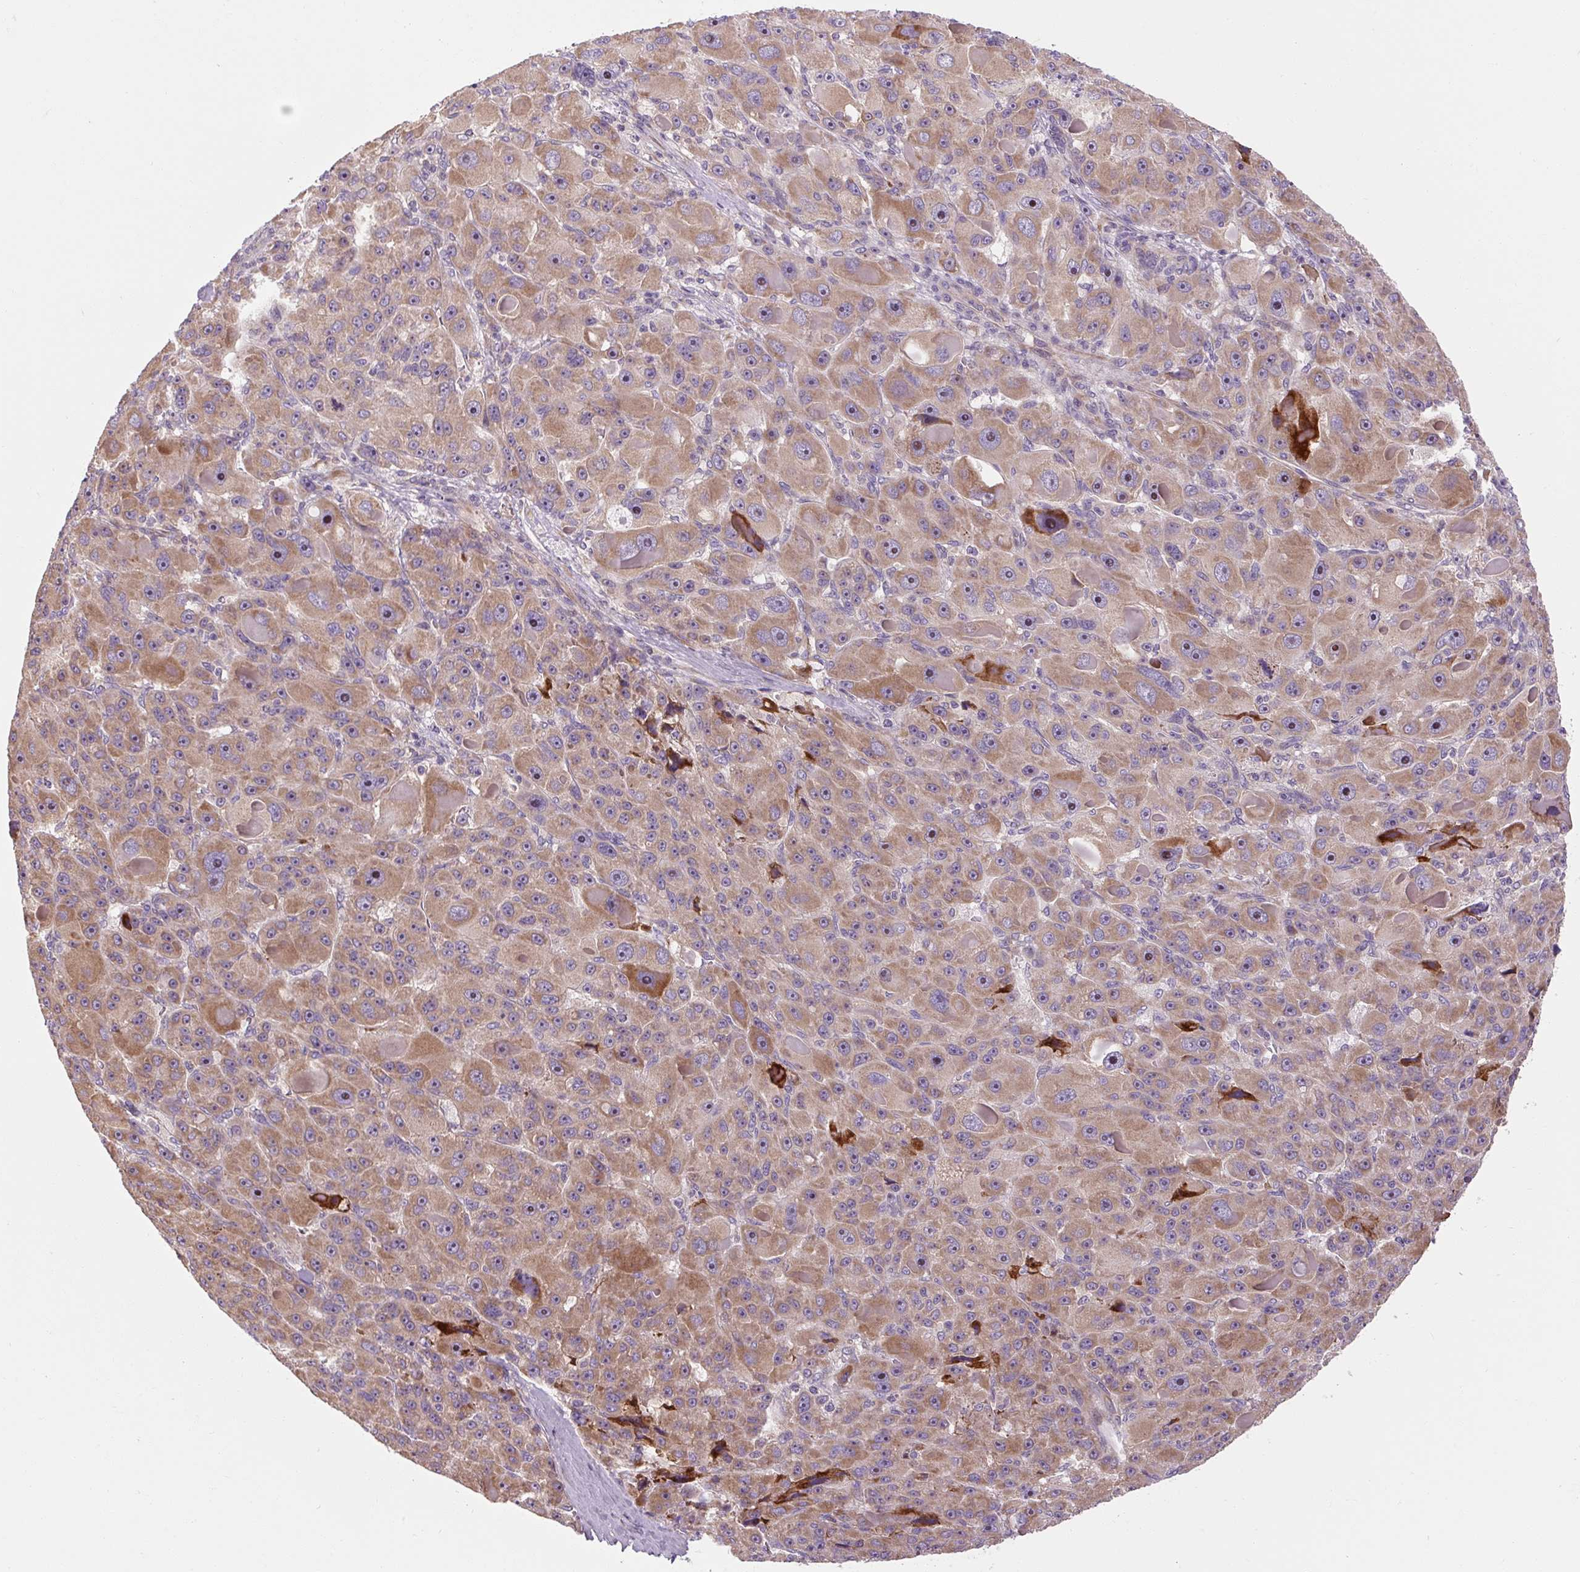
{"staining": {"intensity": "moderate", "quantity": ">75%", "location": "cytoplasmic/membranous"}, "tissue": "liver cancer", "cell_type": "Tumor cells", "image_type": "cancer", "snomed": [{"axis": "morphology", "description": "Carcinoma, Hepatocellular, NOS"}, {"axis": "topography", "description": "Liver"}], "caption": "Protein expression analysis of human liver hepatocellular carcinoma reveals moderate cytoplasmic/membranous staining in approximately >75% of tumor cells. Ihc stains the protein of interest in brown and the nuclei are stained blue.", "gene": "PRSS48", "patient": {"sex": "male", "age": 76}}